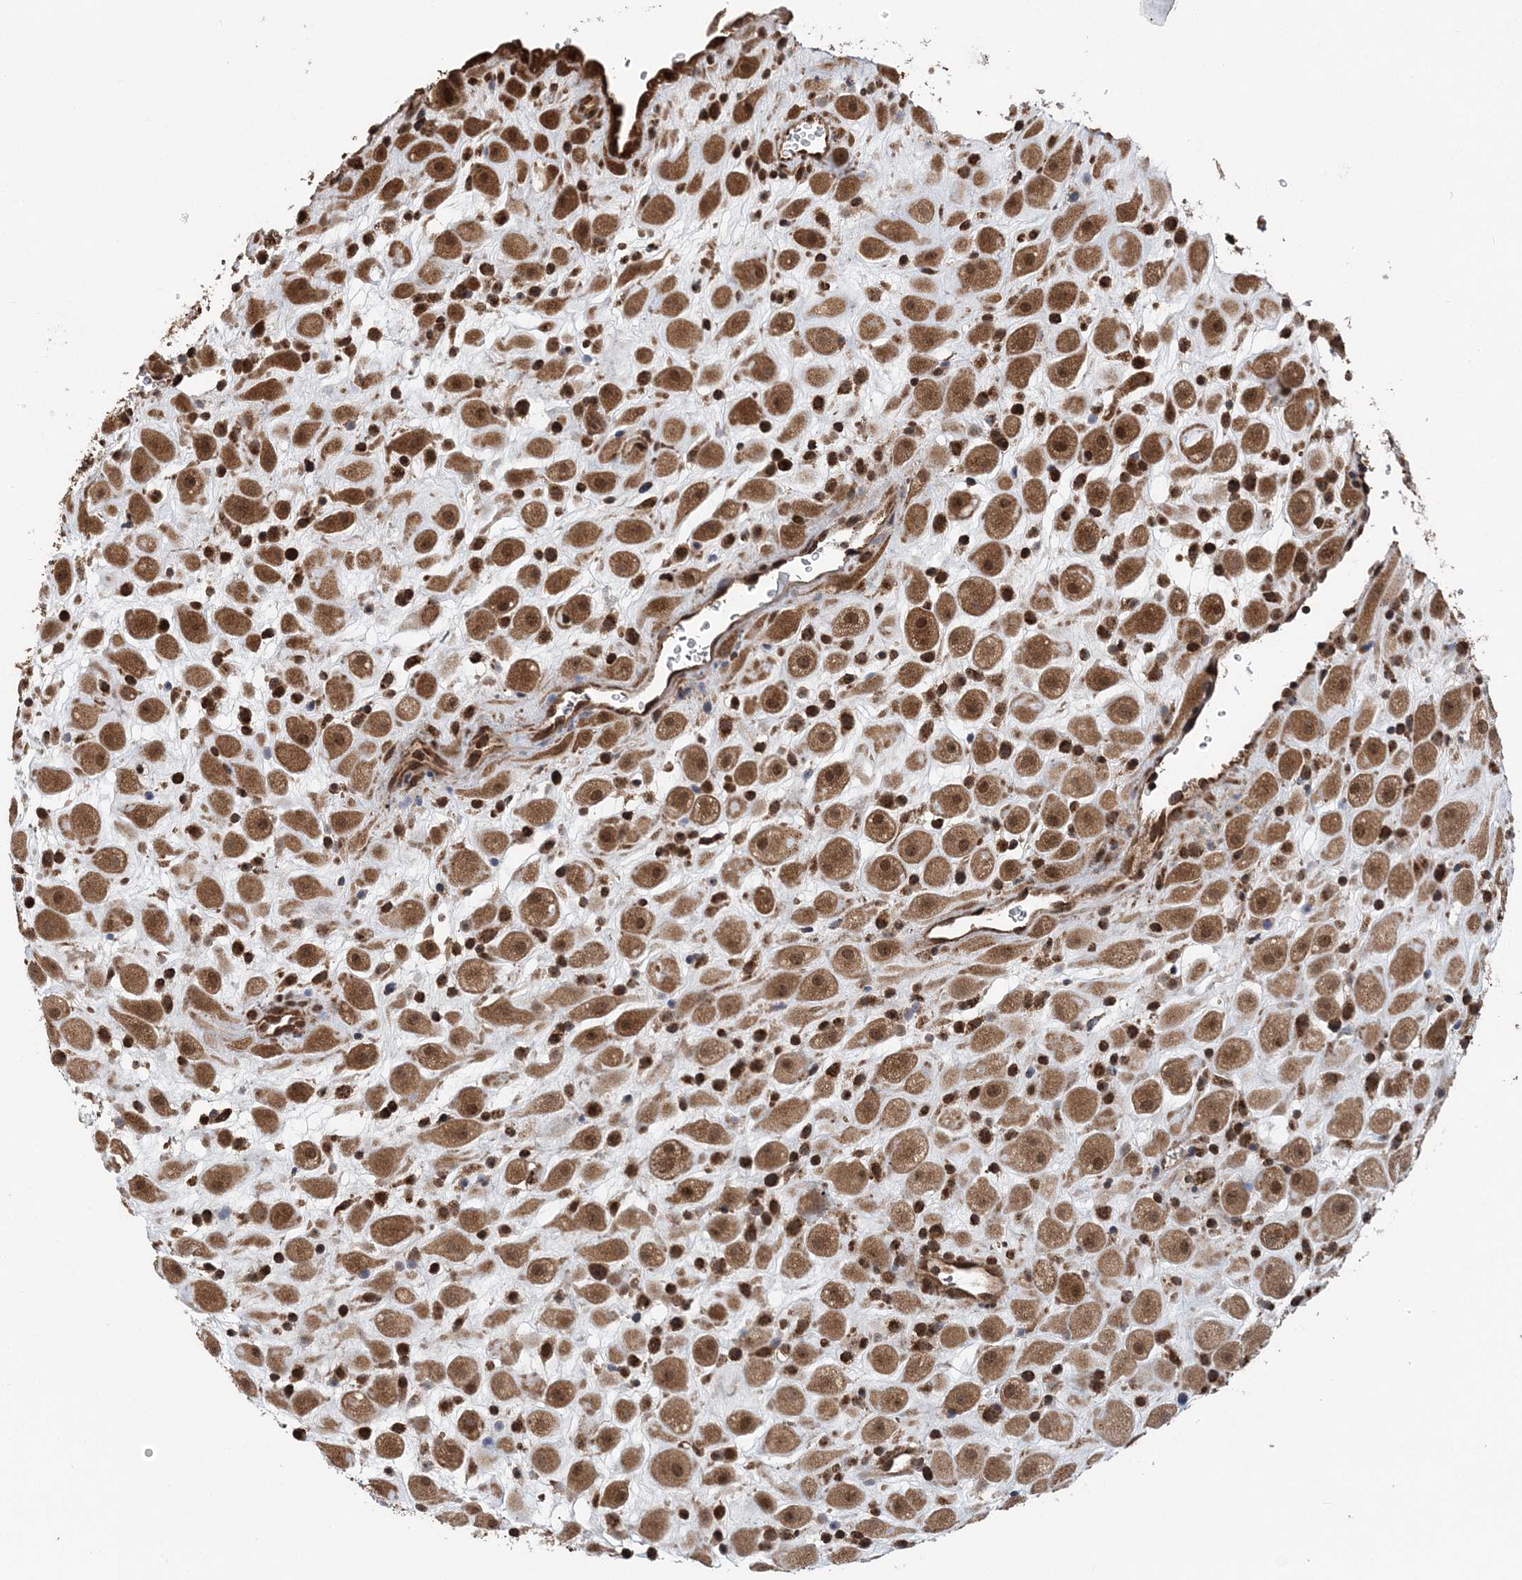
{"staining": {"intensity": "moderate", "quantity": ">75%", "location": "cytoplasmic/membranous,nuclear"}, "tissue": "placenta", "cell_type": "Decidual cells", "image_type": "normal", "snomed": [{"axis": "morphology", "description": "Normal tissue, NOS"}, {"axis": "topography", "description": "Placenta"}], "caption": "Immunohistochemistry of benign placenta demonstrates medium levels of moderate cytoplasmic/membranous,nuclear positivity in approximately >75% of decidual cells.", "gene": "PCBP1", "patient": {"sex": "female", "age": 35}}